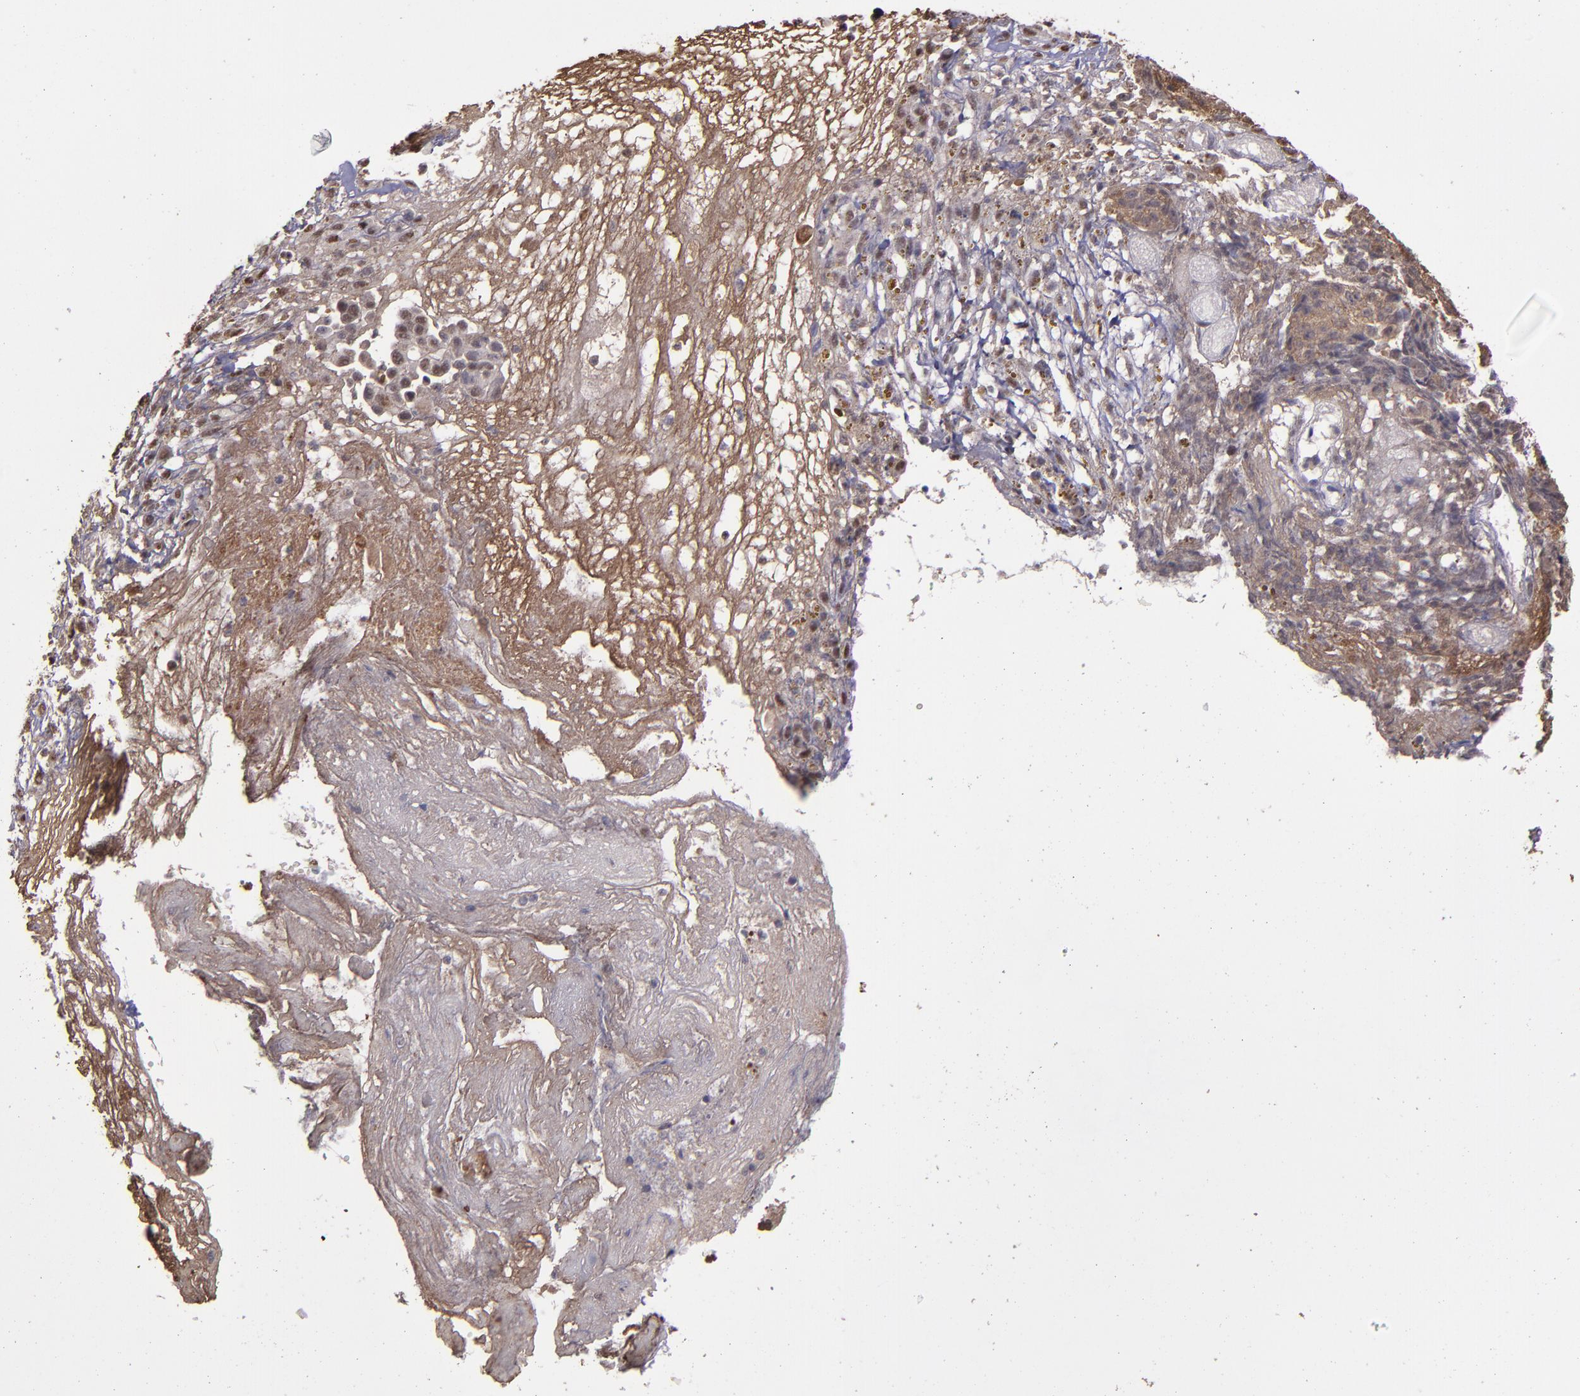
{"staining": {"intensity": "moderate", "quantity": "25%-75%", "location": "nuclear"}, "tissue": "ovarian cancer", "cell_type": "Tumor cells", "image_type": "cancer", "snomed": [{"axis": "morphology", "description": "Carcinoma, endometroid"}, {"axis": "topography", "description": "Ovary"}], "caption": "A high-resolution photomicrograph shows immunohistochemistry (IHC) staining of ovarian cancer (endometroid carcinoma), which exhibits moderate nuclear positivity in about 25%-75% of tumor cells. (Brightfield microscopy of DAB IHC at high magnification).", "gene": "SERPINF2", "patient": {"sex": "female", "age": 42}}